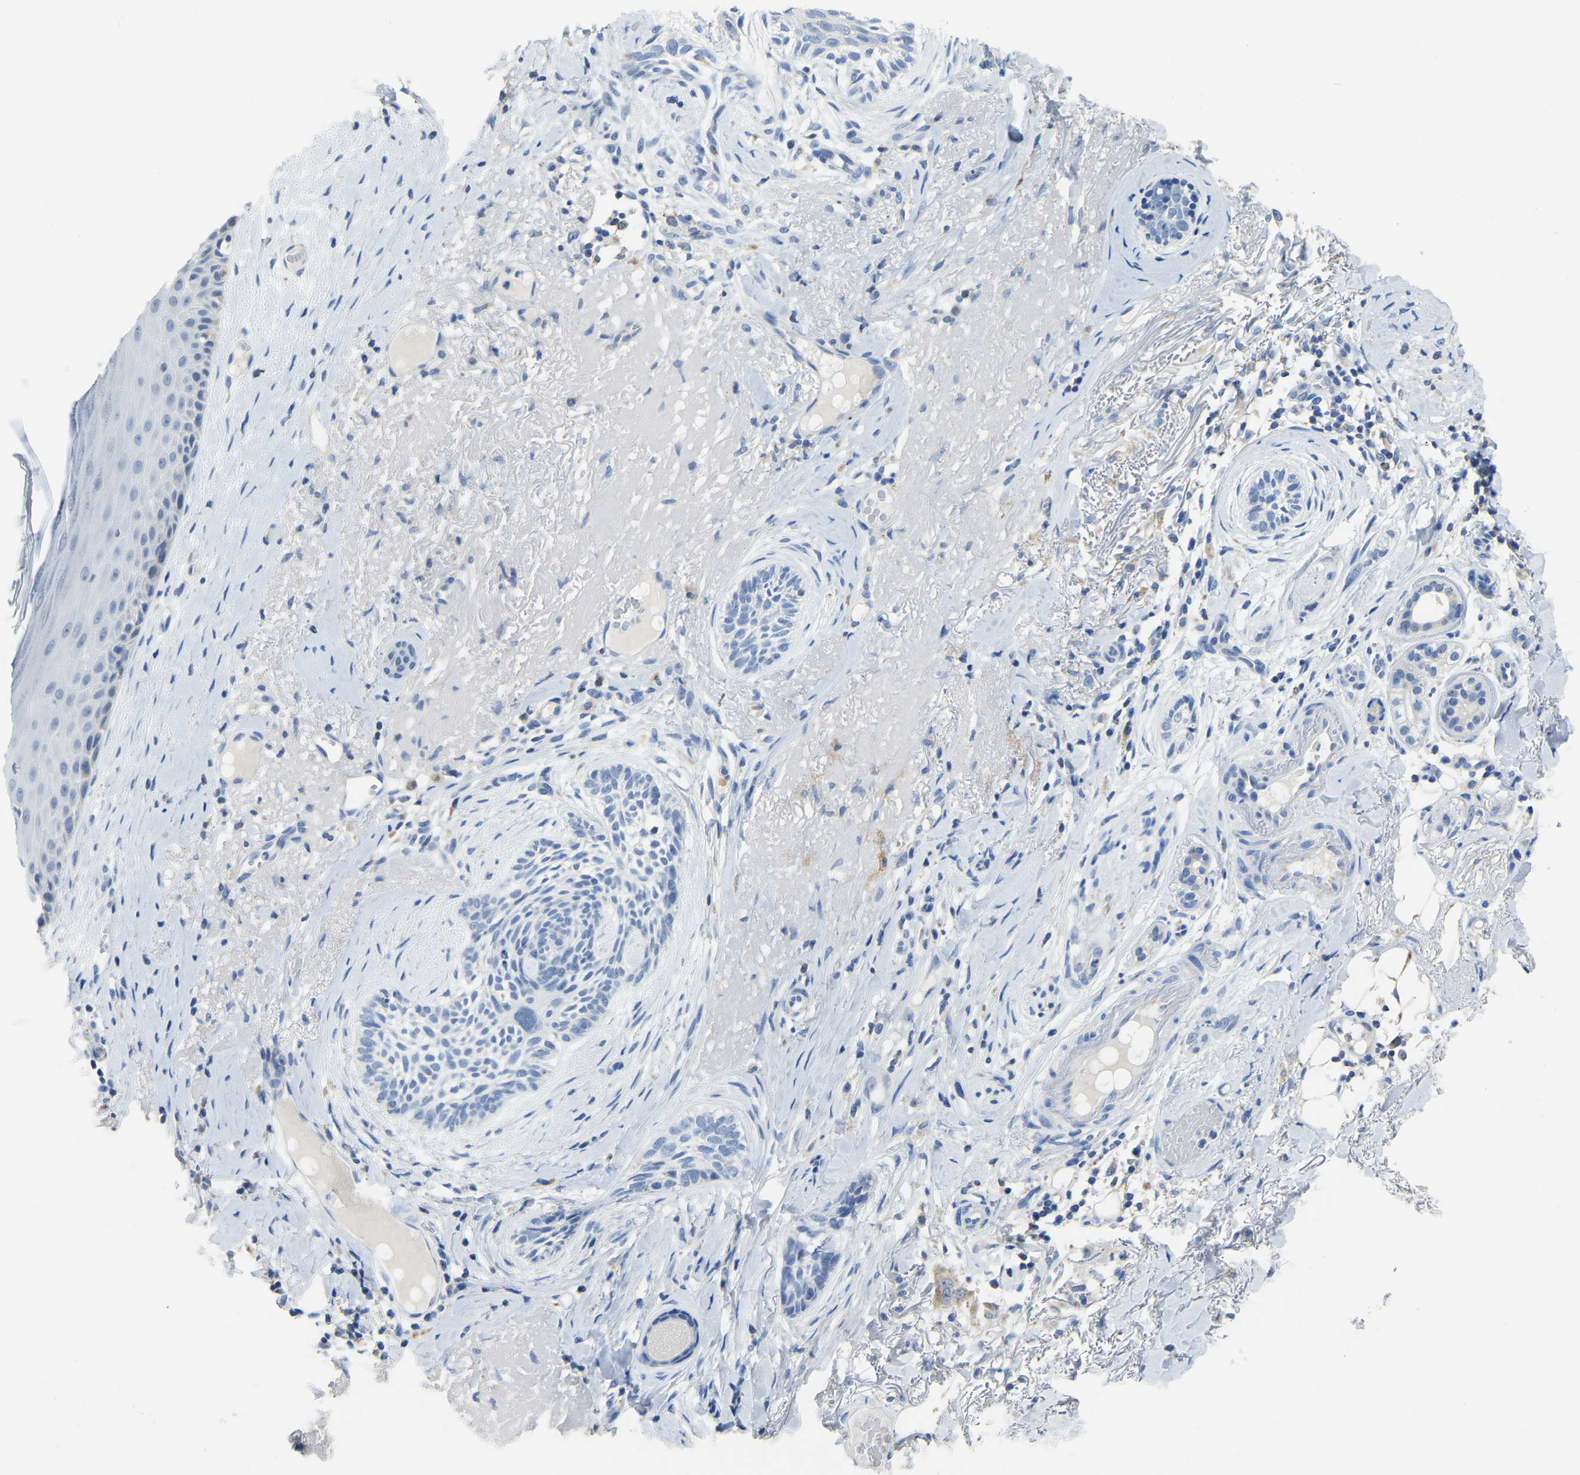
{"staining": {"intensity": "negative", "quantity": "none", "location": "none"}, "tissue": "skin cancer", "cell_type": "Tumor cells", "image_type": "cancer", "snomed": [{"axis": "morphology", "description": "Basal cell carcinoma"}, {"axis": "topography", "description": "Skin"}], "caption": "This micrograph is of skin basal cell carcinoma stained with IHC to label a protein in brown with the nuclei are counter-stained blue. There is no positivity in tumor cells.", "gene": "ETFA", "patient": {"sex": "female", "age": 88}}